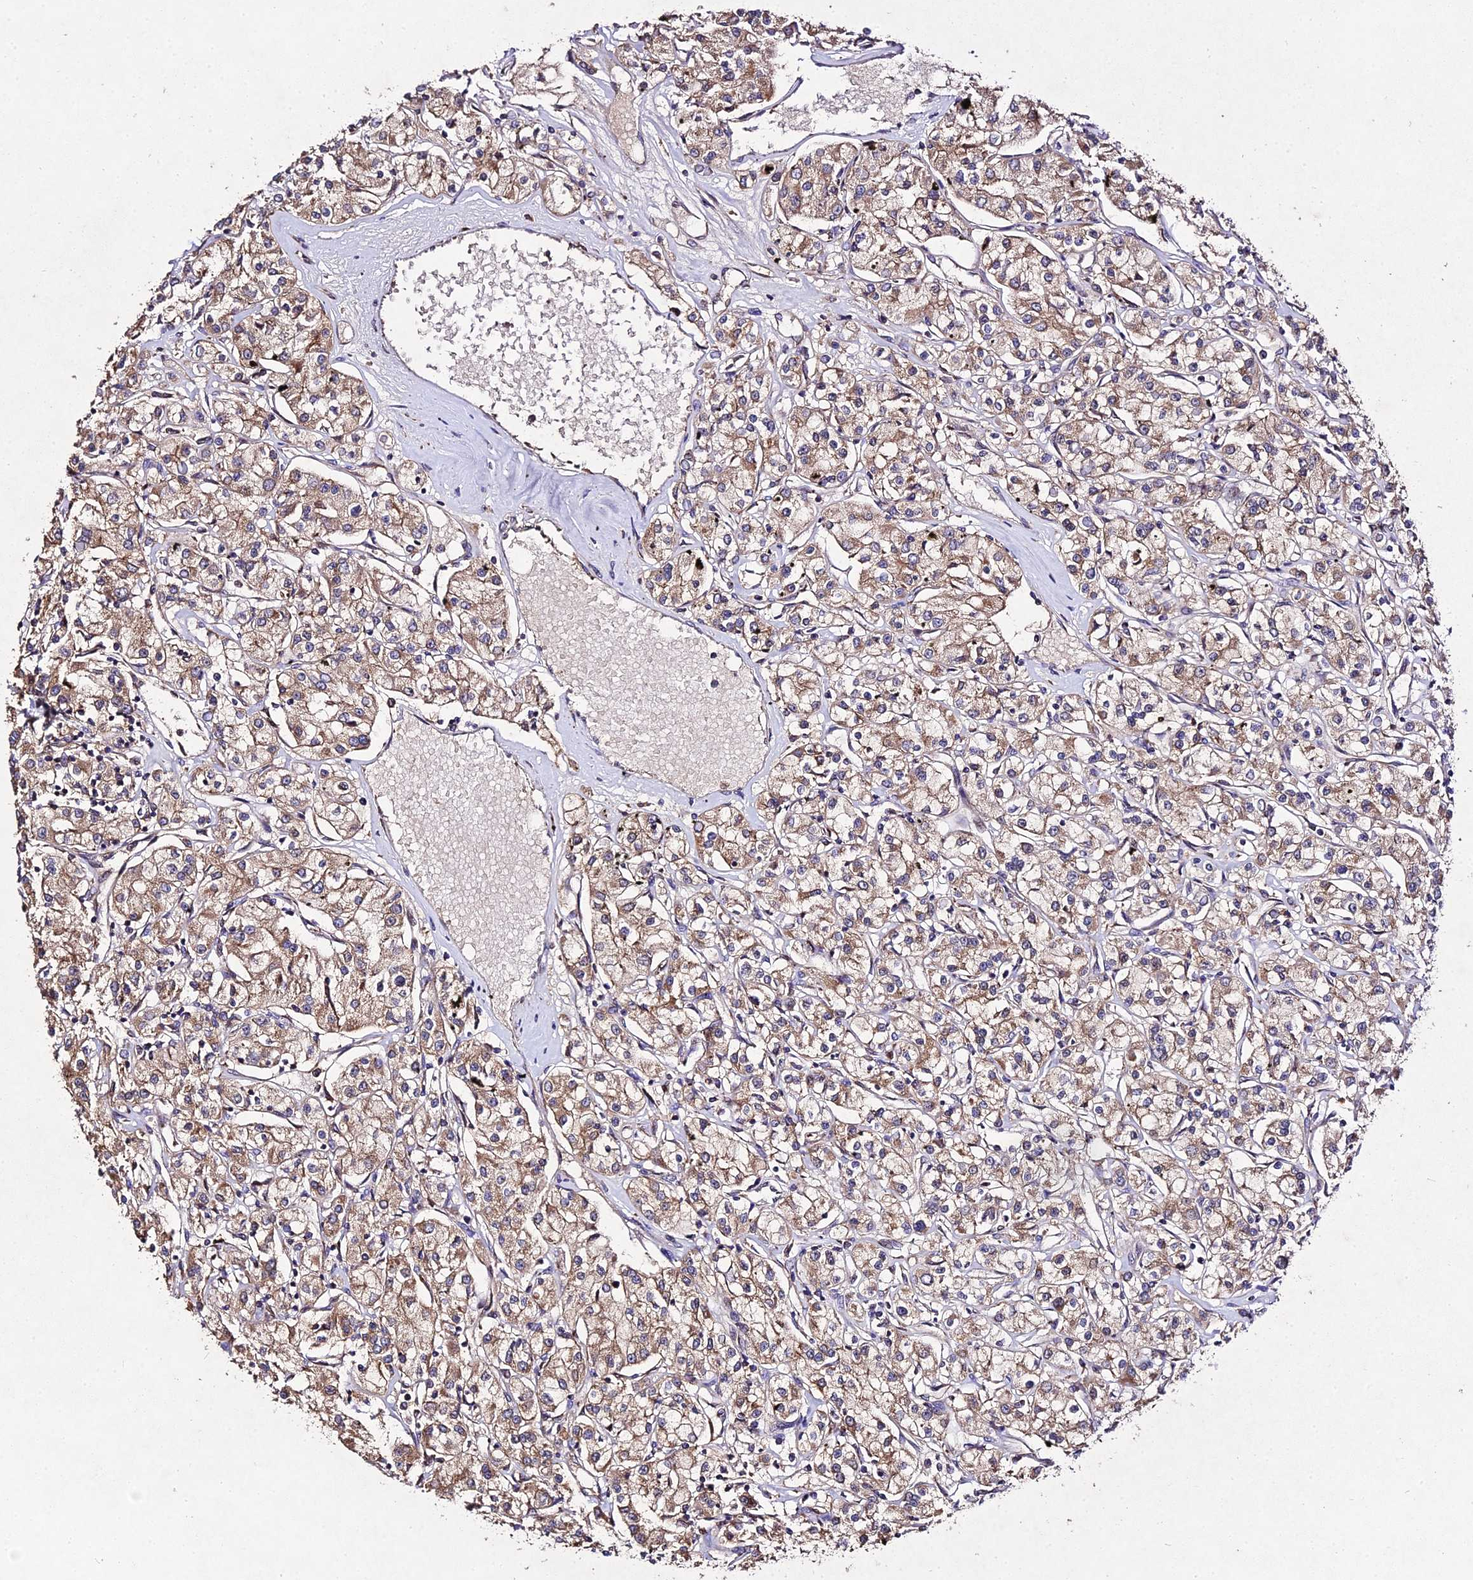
{"staining": {"intensity": "moderate", "quantity": "25%-75%", "location": "cytoplasmic/membranous"}, "tissue": "renal cancer", "cell_type": "Tumor cells", "image_type": "cancer", "snomed": [{"axis": "morphology", "description": "Adenocarcinoma, NOS"}, {"axis": "topography", "description": "Kidney"}], "caption": "Brown immunohistochemical staining in human adenocarcinoma (renal) shows moderate cytoplasmic/membranous positivity in approximately 25%-75% of tumor cells. The staining is performed using DAB brown chromogen to label protein expression. The nuclei are counter-stained blue using hematoxylin.", "gene": "AP3M2", "patient": {"sex": "female", "age": 59}}